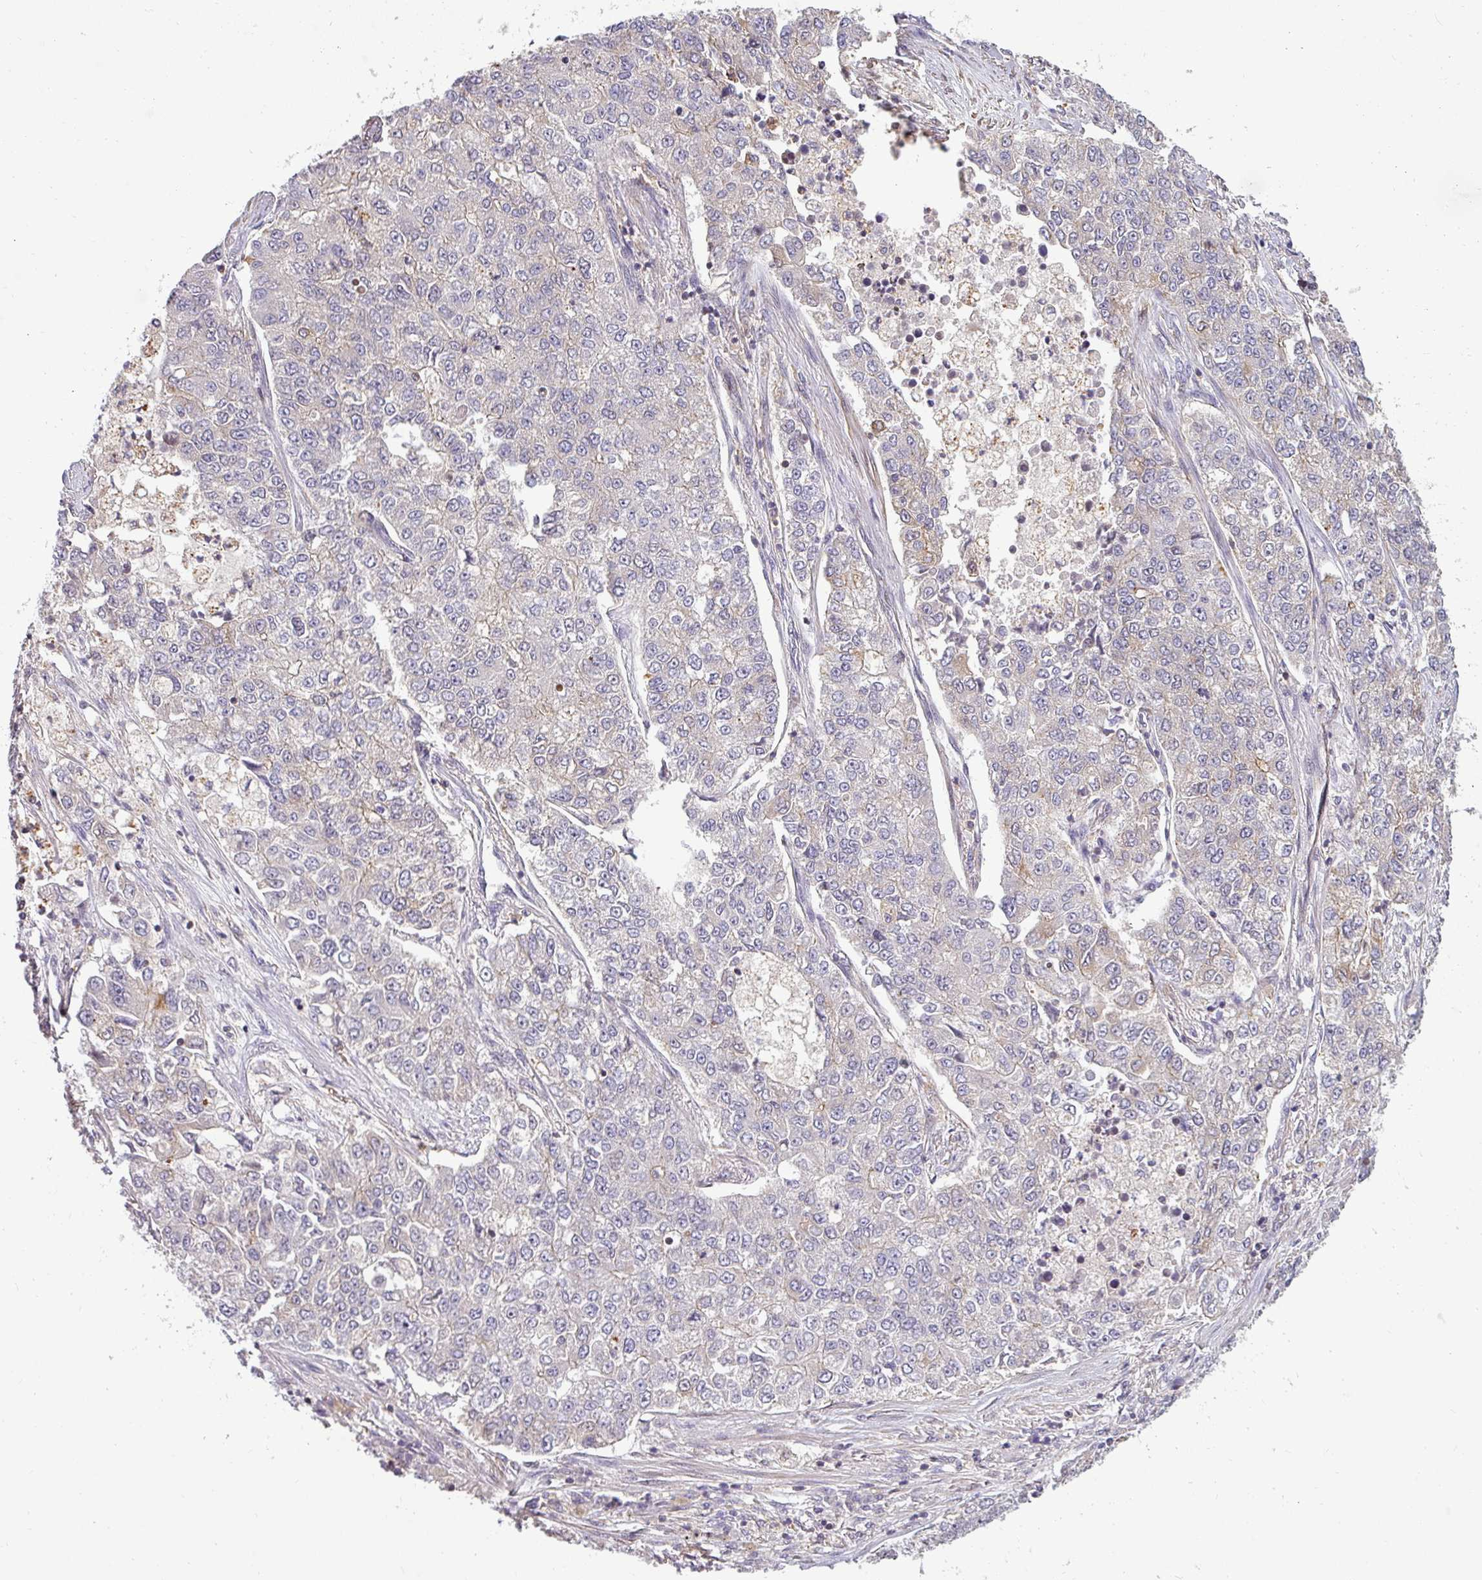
{"staining": {"intensity": "negative", "quantity": "none", "location": "none"}, "tissue": "lung cancer", "cell_type": "Tumor cells", "image_type": "cancer", "snomed": [{"axis": "morphology", "description": "Adenocarcinoma, NOS"}, {"axis": "topography", "description": "Lung"}], "caption": "Immunohistochemistry photomicrograph of neoplastic tissue: adenocarcinoma (lung) stained with DAB (3,3'-diaminobenzidine) exhibits no significant protein expression in tumor cells.", "gene": "ZNF835", "patient": {"sex": "male", "age": 49}}